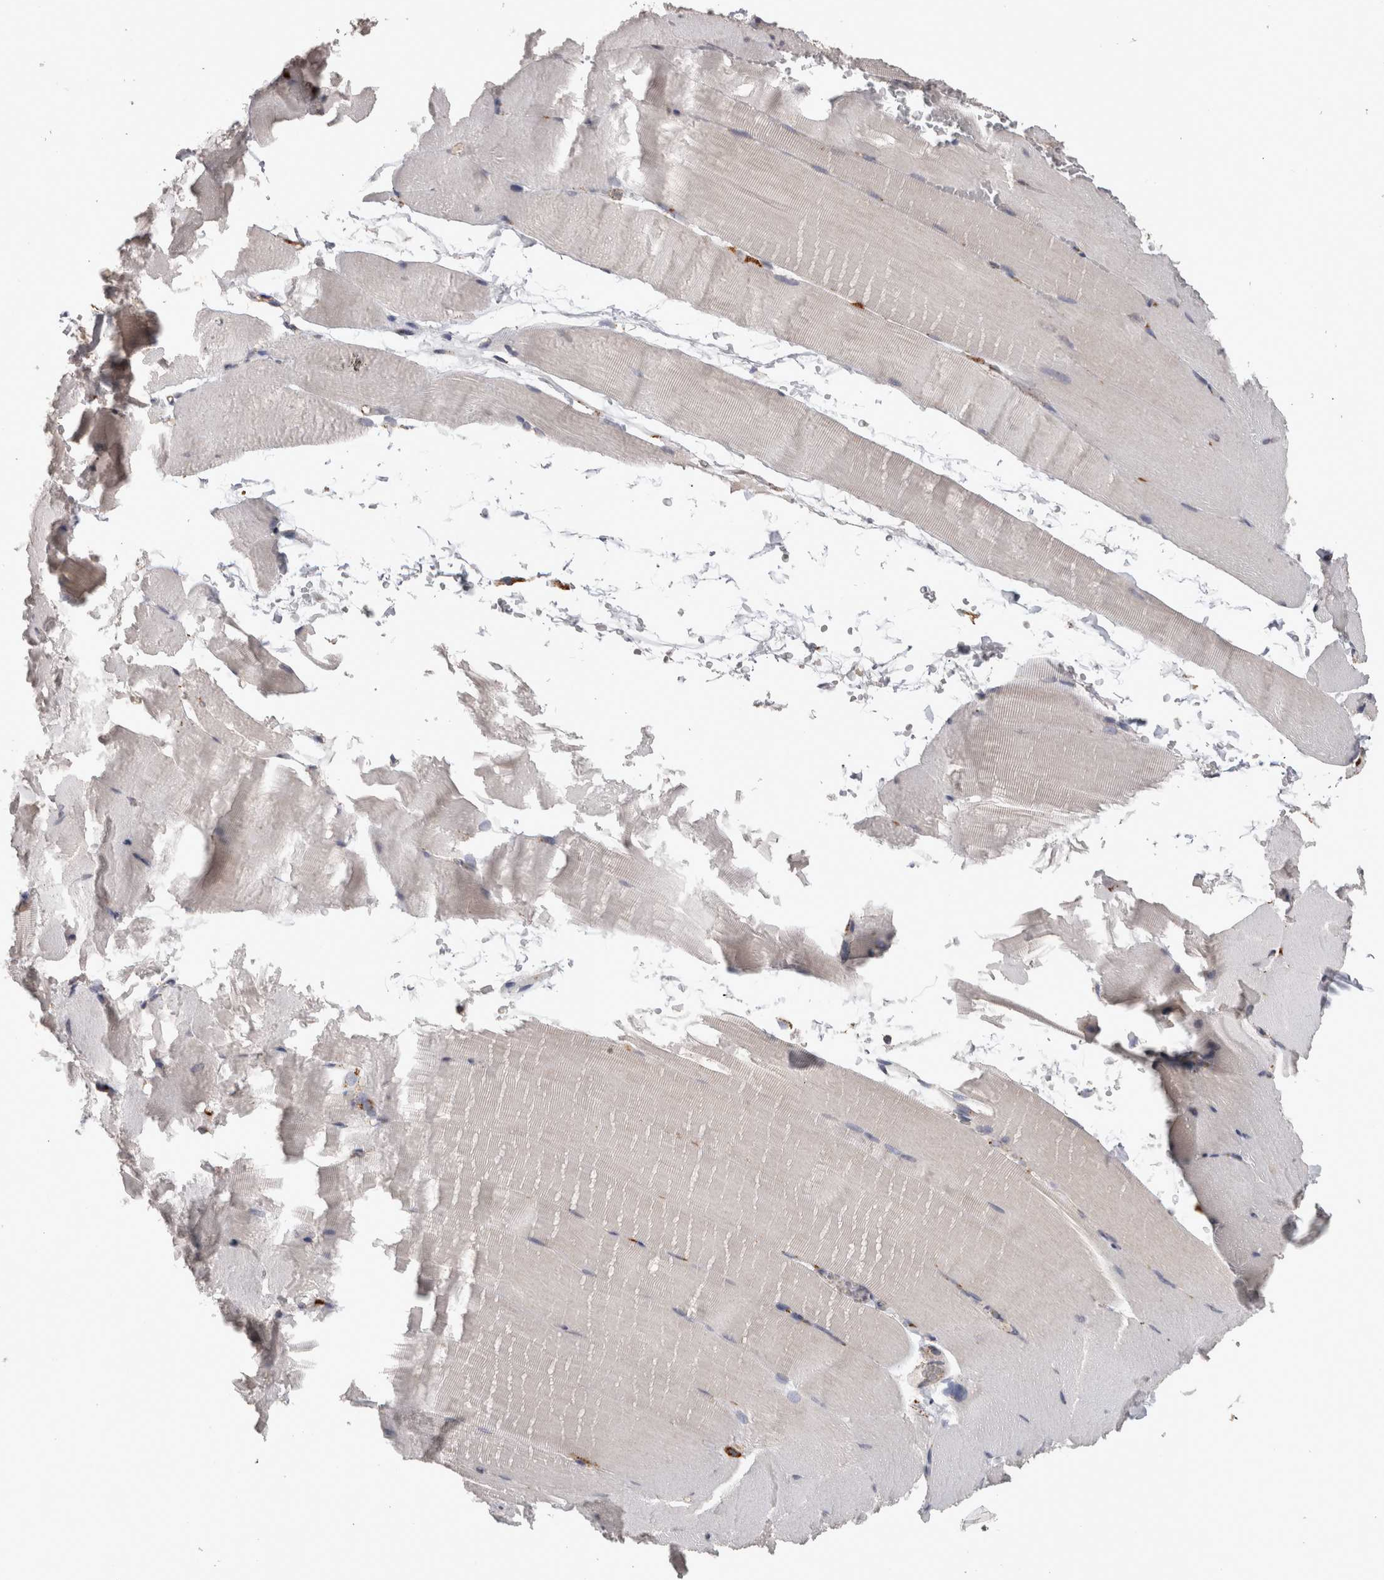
{"staining": {"intensity": "moderate", "quantity": "<25%", "location": "cytoplasmic/membranous"}, "tissue": "skeletal muscle", "cell_type": "Myocytes", "image_type": "normal", "snomed": [{"axis": "morphology", "description": "Normal tissue, NOS"}, {"axis": "topography", "description": "Skeletal muscle"}, {"axis": "topography", "description": "Parathyroid gland"}], "caption": "DAB (3,3'-diaminobenzidine) immunohistochemical staining of benign skeletal muscle shows moderate cytoplasmic/membranous protein staining in about <25% of myocytes.", "gene": "CTSZ", "patient": {"sex": "female", "age": 37}}